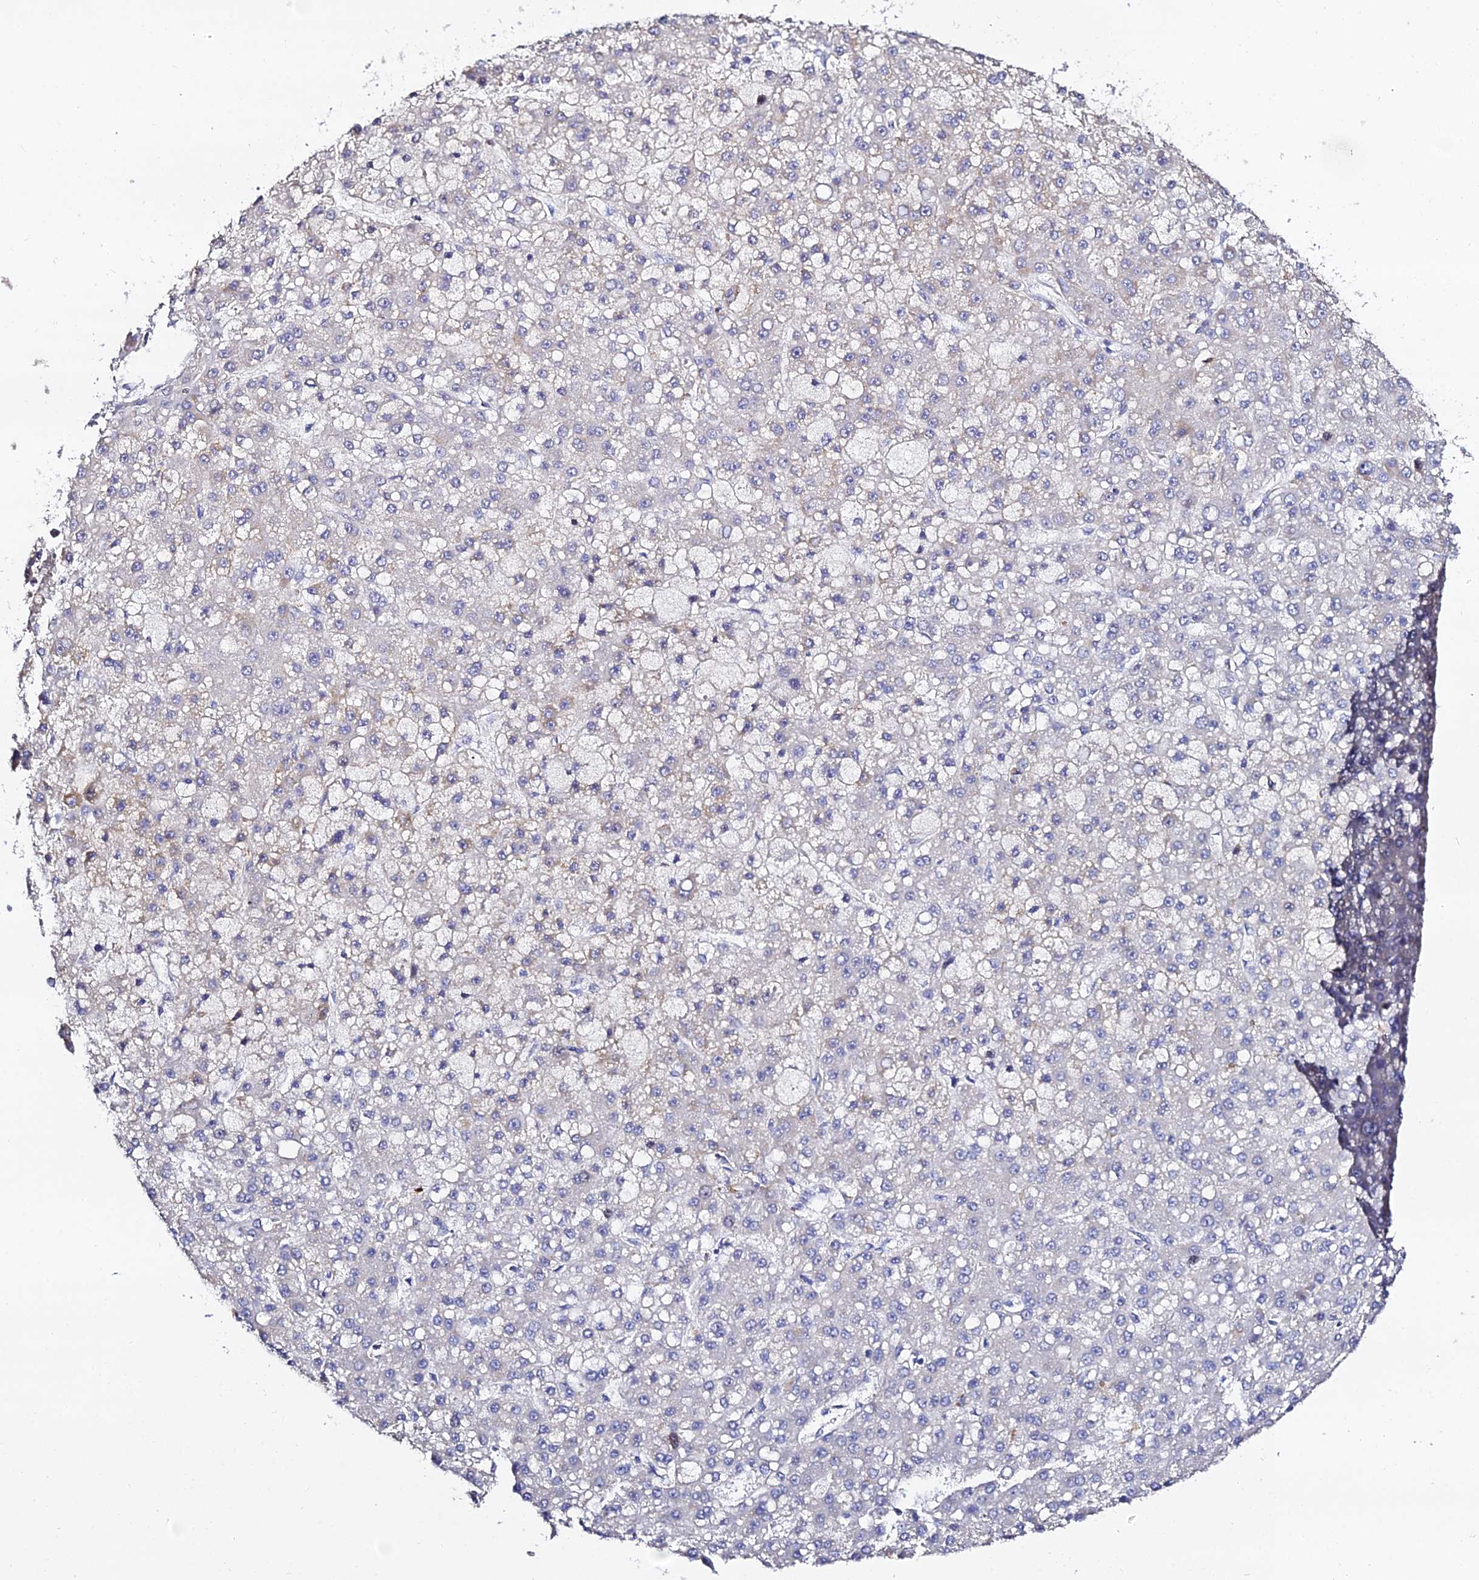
{"staining": {"intensity": "negative", "quantity": "none", "location": "none"}, "tissue": "liver cancer", "cell_type": "Tumor cells", "image_type": "cancer", "snomed": [{"axis": "morphology", "description": "Carcinoma, Hepatocellular, NOS"}, {"axis": "topography", "description": "Liver"}], "caption": "IHC image of human liver cancer (hepatocellular carcinoma) stained for a protein (brown), which exhibits no staining in tumor cells.", "gene": "IL4I1", "patient": {"sex": "male", "age": 67}}